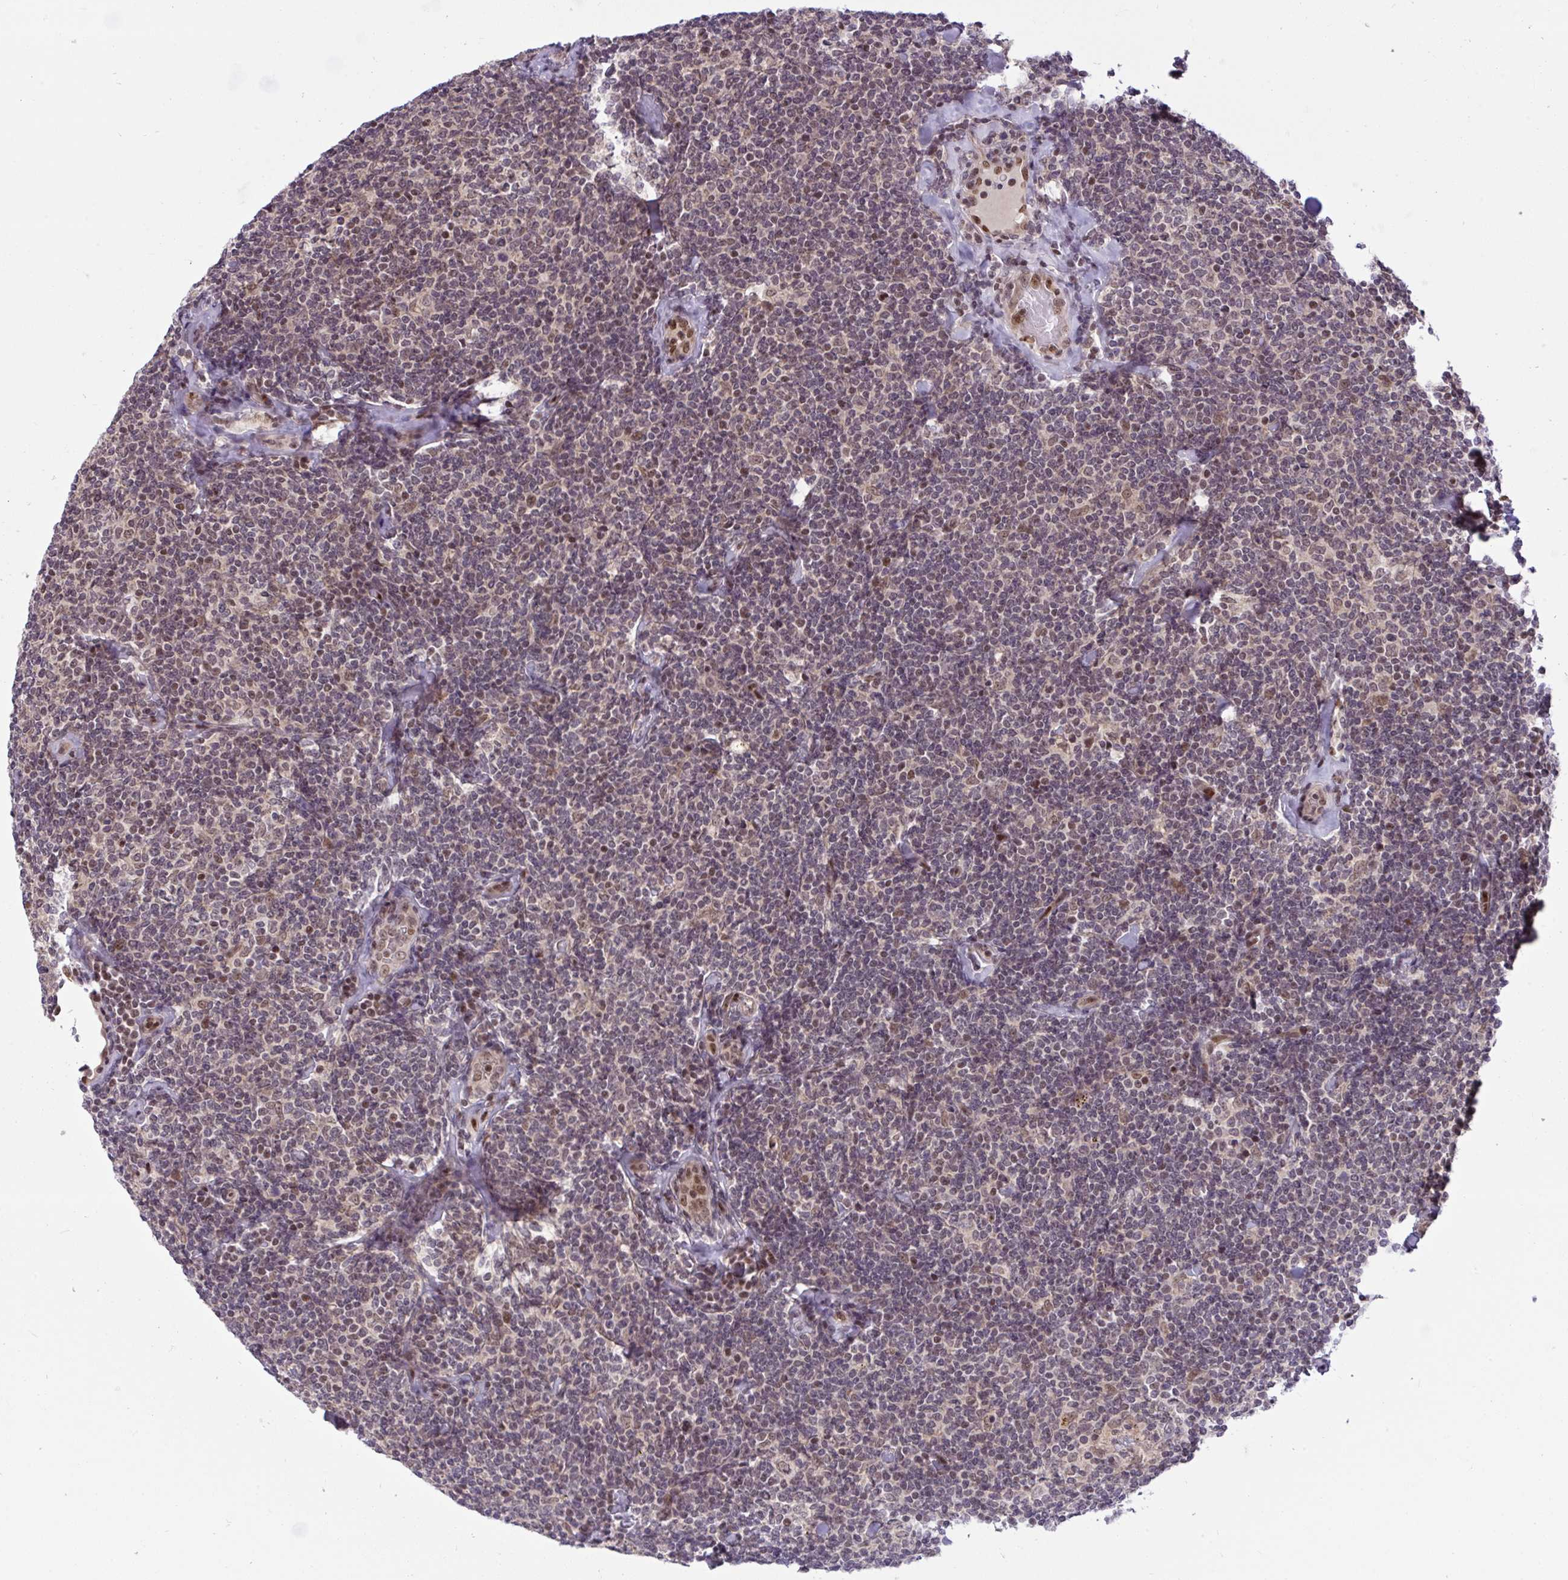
{"staining": {"intensity": "weak", "quantity": "25%-75%", "location": "nuclear"}, "tissue": "lymphoma", "cell_type": "Tumor cells", "image_type": "cancer", "snomed": [{"axis": "morphology", "description": "Malignant lymphoma, non-Hodgkin's type, Low grade"}, {"axis": "topography", "description": "Lymph node"}], "caption": "Lymphoma stained with a brown dye shows weak nuclear positive staining in approximately 25%-75% of tumor cells.", "gene": "KLF2", "patient": {"sex": "female", "age": 56}}